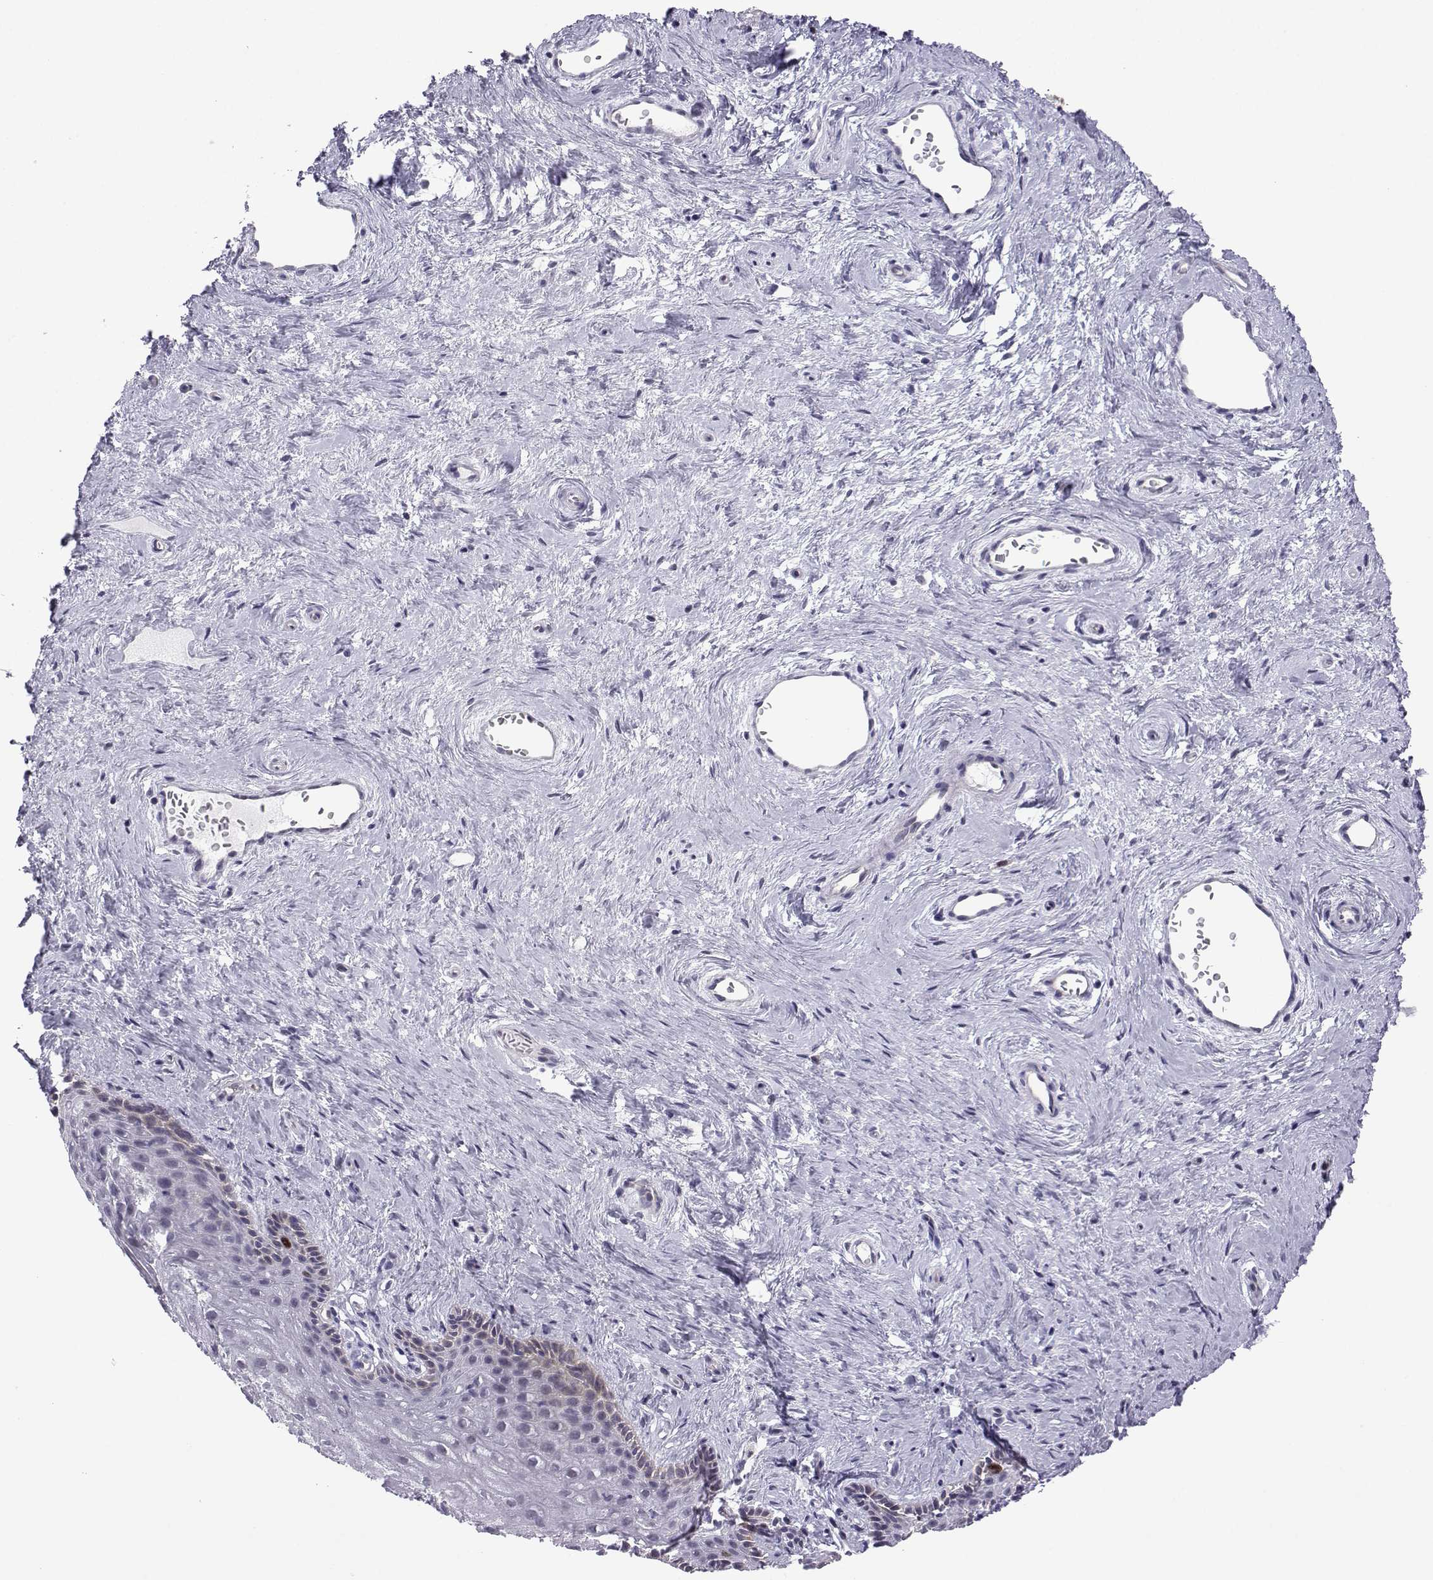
{"staining": {"intensity": "moderate", "quantity": "<25%", "location": "nuclear"}, "tissue": "vagina", "cell_type": "Squamous epithelial cells", "image_type": "normal", "snomed": [{"axis": "morphology", "description": "Normal tissue, NOS"}, {"axis": "topography", "description": "Vagina"}], "caption": "Immunohistochemistry (IHC) (DAB) staining of benign human vagina shows moderate nuclear protein positivity in approximately <25% of squamous epithelial cells.", "gene": "INCENP", "patient": {"sex": "female", "age": 45}}